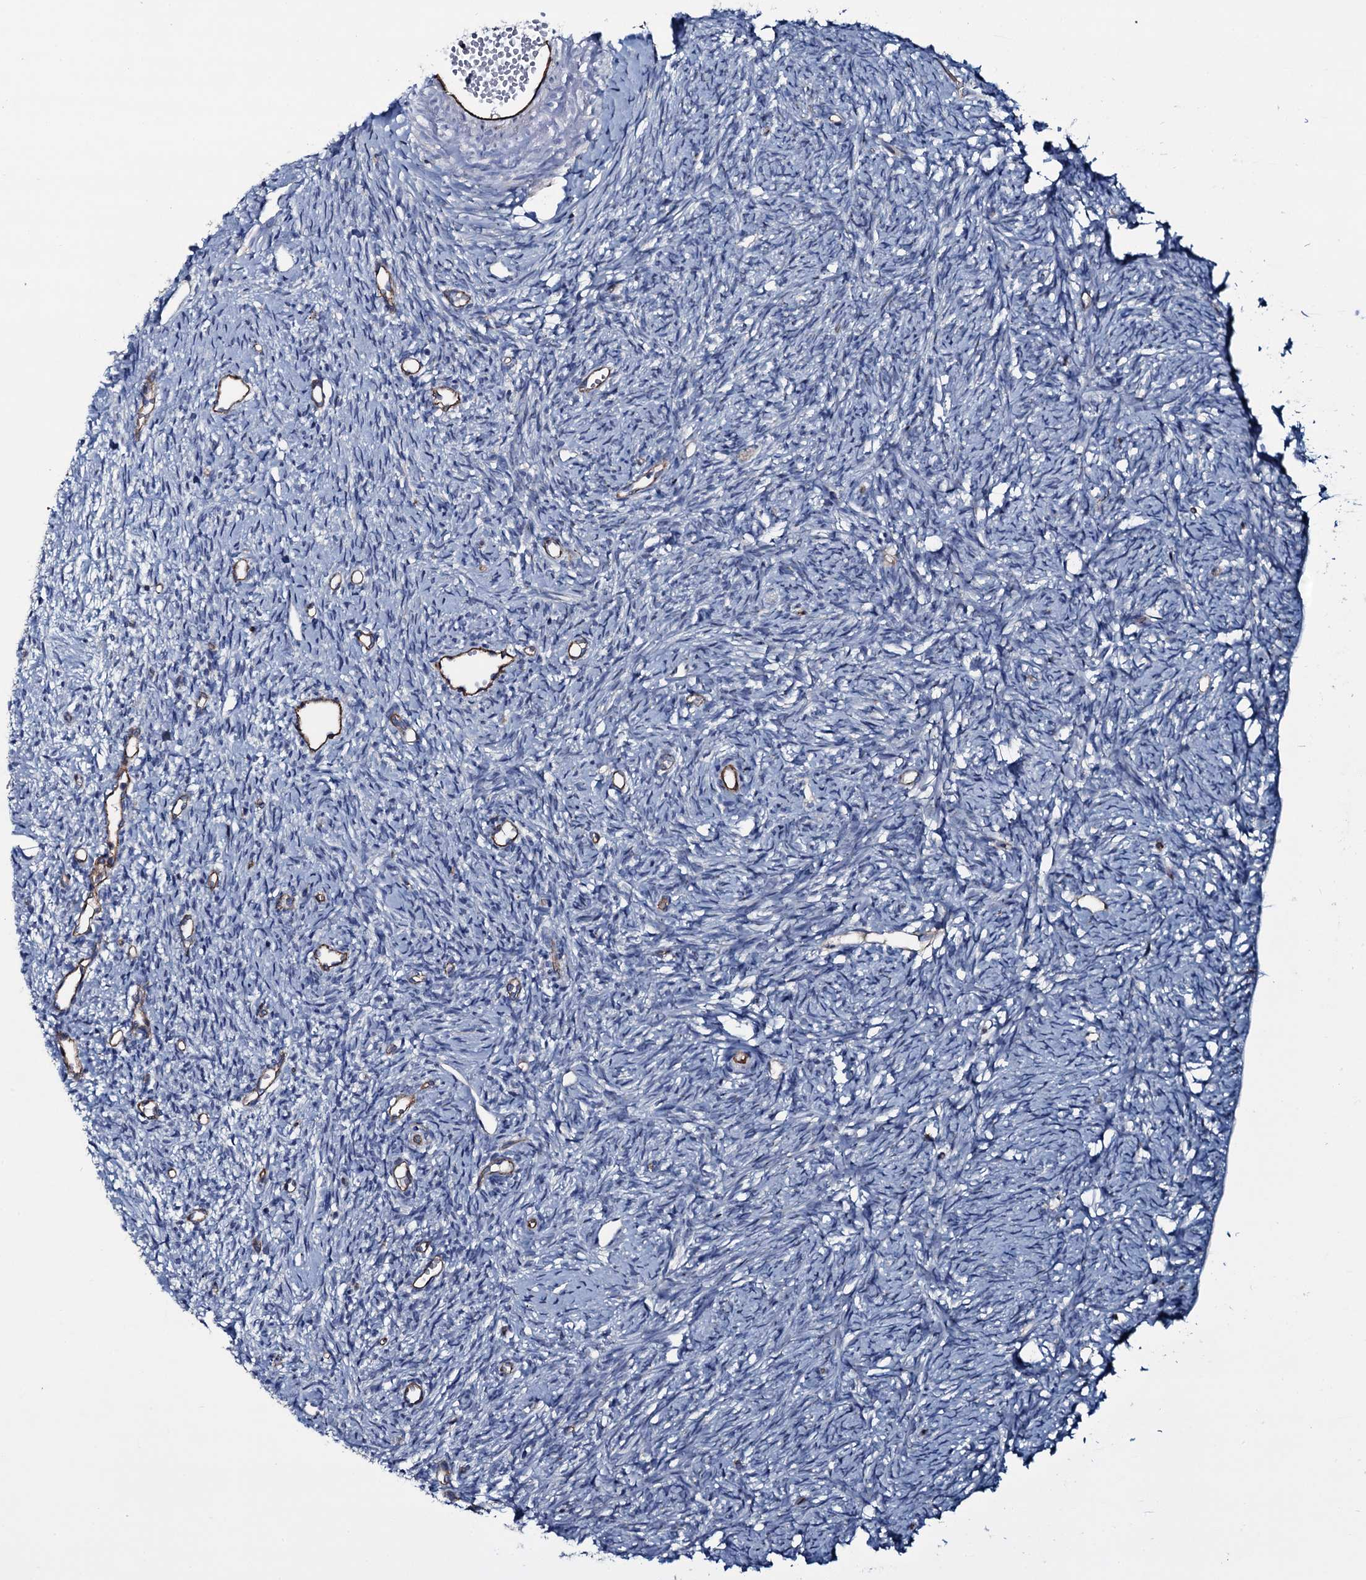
{"staining": {"intensity": "negative", "quantity": "none", "location": "none"}, "tissue": "ovary", "cell_type": "Ovarian stroma cells", "image_type": "normal", "snomed": [{"axis": "morphology", "description": "Normal tissue, NOS"}, {"axis": "topography", "description": "Ovary"}], "caption": "Immunohistochemical staining of benign human ovary shows no significant positivity in ovarian stroma cells.", "gene": "CLEC14A", "patient": {"sex": "female", "age": 51}}